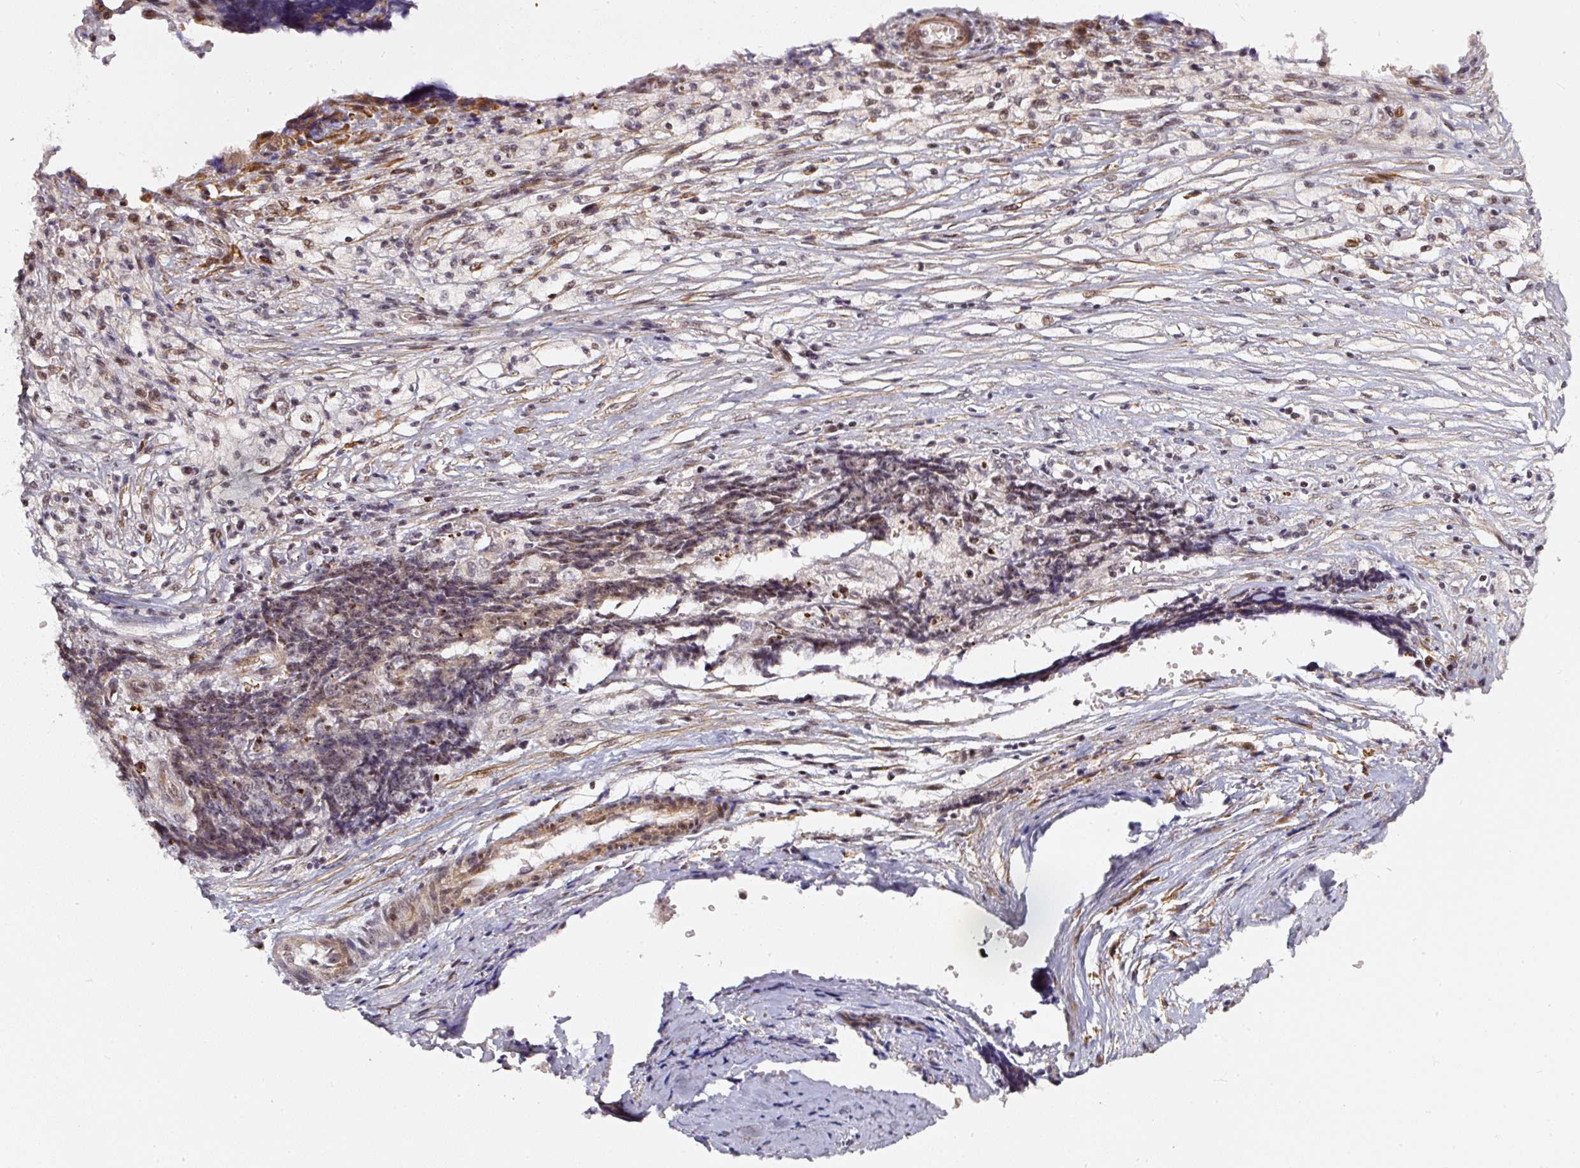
{"staining": {"intensity": "moderate", "quantity": "25%-75%", "location": "nuclear"}, "tissue": "ovarian cancer", "cell_type": "Tumor cells", "image_type": "cancer", "snomed": [{"axis": "morphology", "description": "Carcinoma, endometroid"}, {"axis": "topography", "description": "Ovary"}], "caption": "Ovarian cancer (endometroid carcinoma) was stained to show a protein in brown. There is medium levels of moderate nuclear positivity in about 25%-75% of tumor cells.", "gene": "MXRA8", "patient": {"sex": "female", "age": 42}}